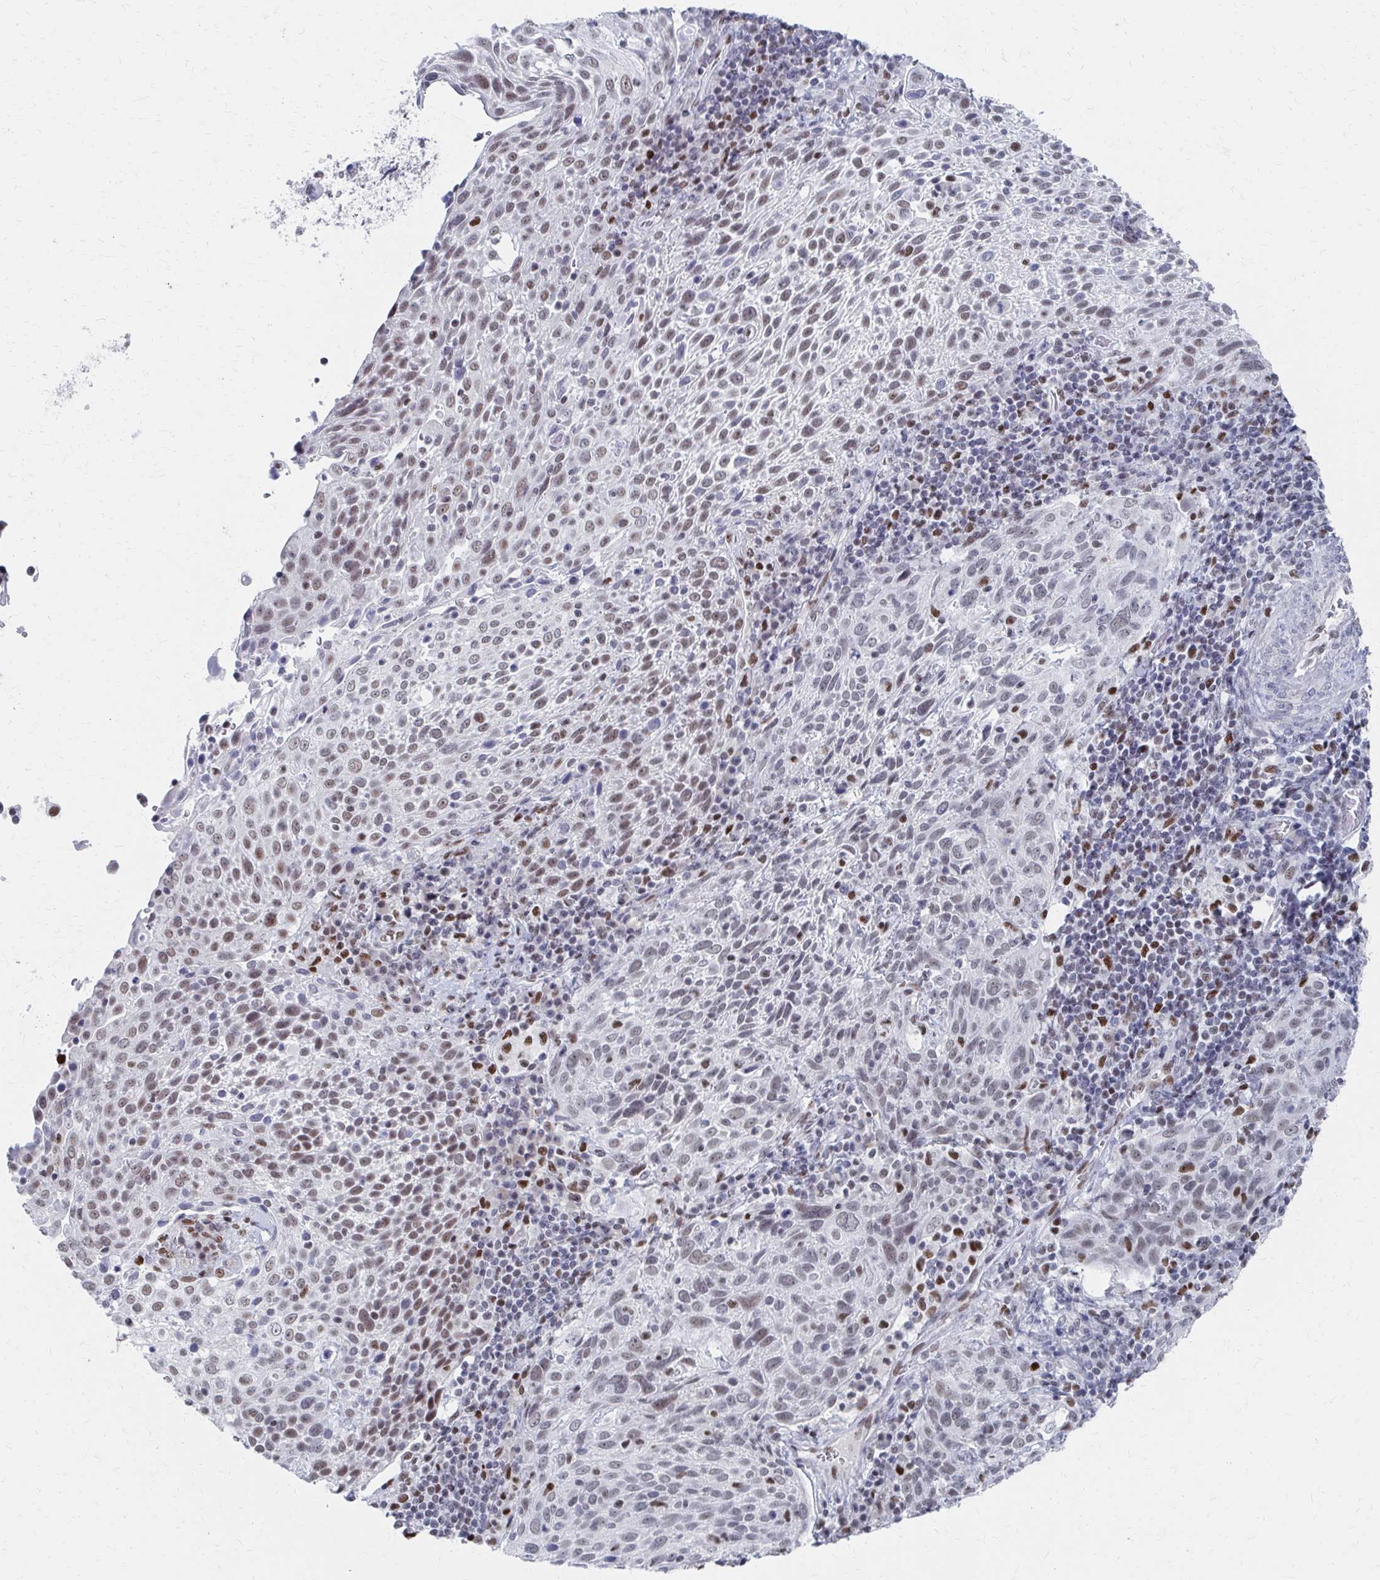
{"staining": {"intensity": "weak", "quantity": ">75%", "location": "nuclear"}, "tissue": "cervical cancer", "cell_type": "Tumor cells", "image_type": "cancer", "snomed": [{"axis": "morphology", "description": "Squamous cell carcinoma, NOS"}, {"axis": "topography", "description": "Cervix"}], "caption": "Cervical cancer was stained to show a protein in brown. There is low levels of weak nuclear positivity in approximately >75% of tumor cells.", "gene": "CDIN1", "patient": {"sex": "female", "age": 61}}